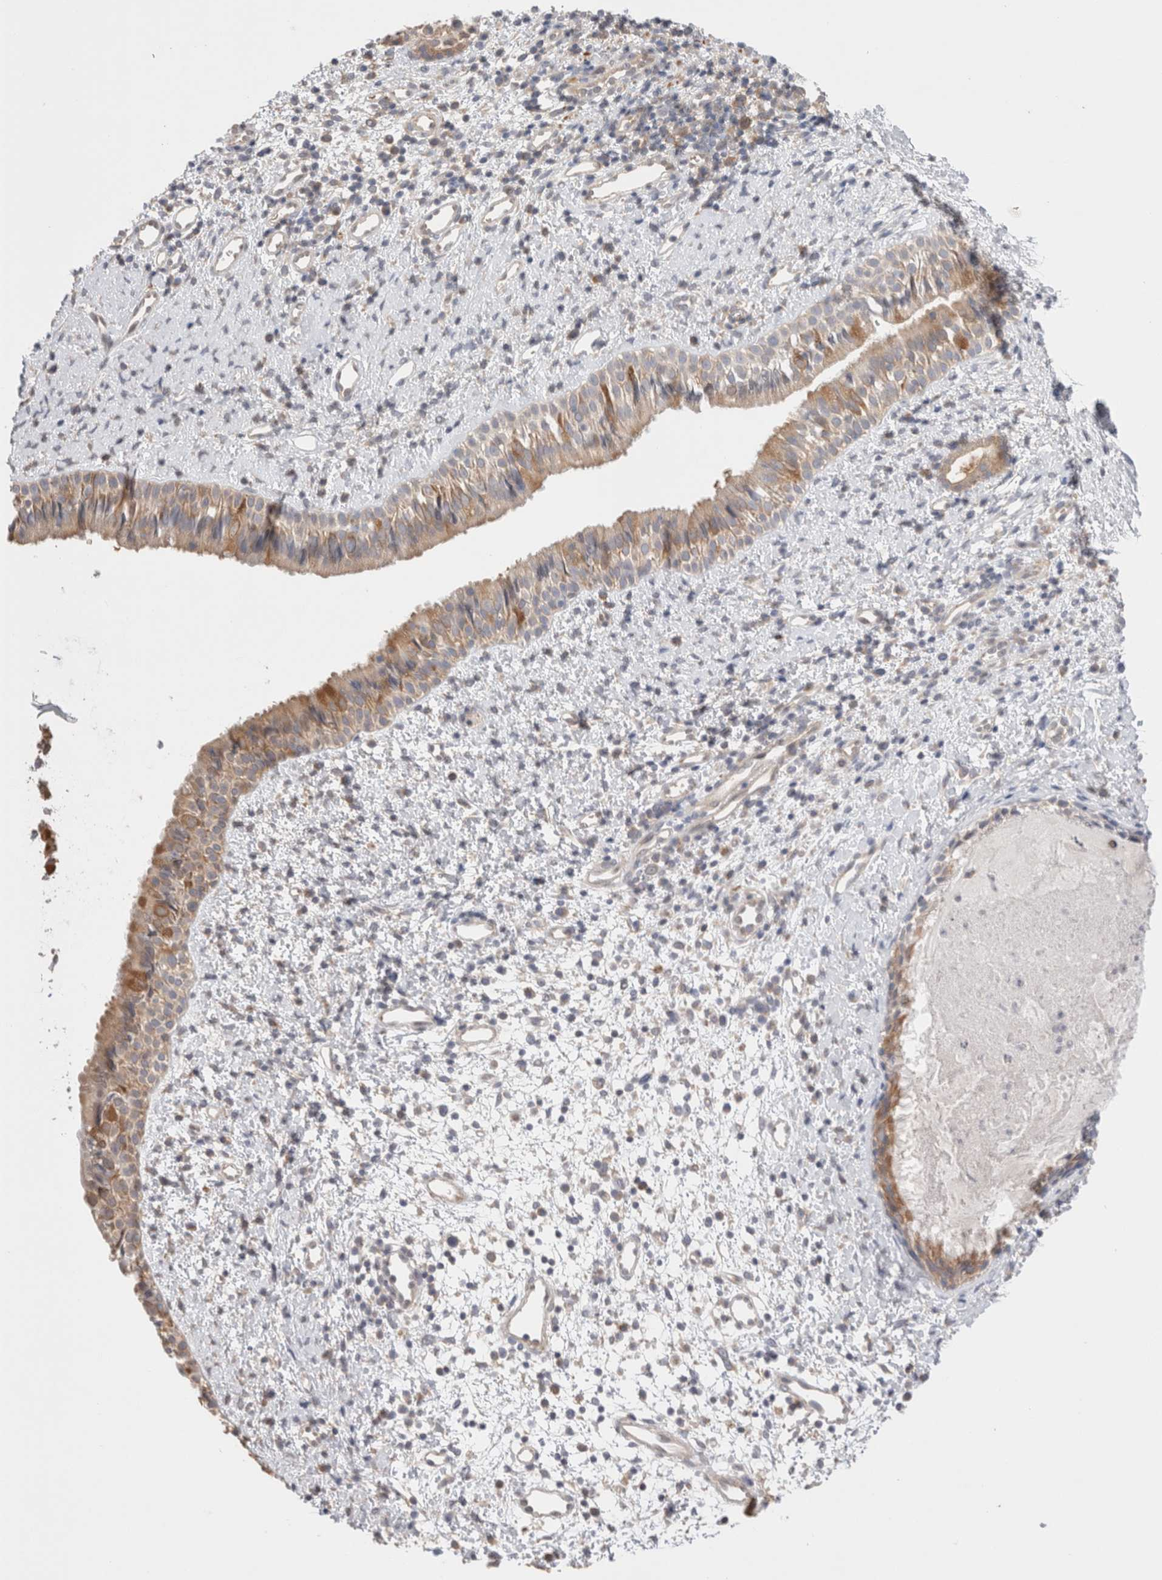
{"staining": {"intensity": "moderate", "quantity": "25%-75%", "location": "cytoplasmic/membranous"}, "tissue": "nasopharynx", "cell_type": "Respiratory epithelial cells", "image_type": "normal", "snomed": [{"axis": "morphology", "description": "Normal tissue, NOS"}, {"axis": "topography", "description": "Nasopharynx"}], "caption": "Protein analysis of unremarkable nasopharynx shows moderate cytoplasmic/membranous staining in approximately 25%-75% of respiratory epithelial cells.", "gene": "NDOR1", "patient": {"sex": "male", "age": 22}}